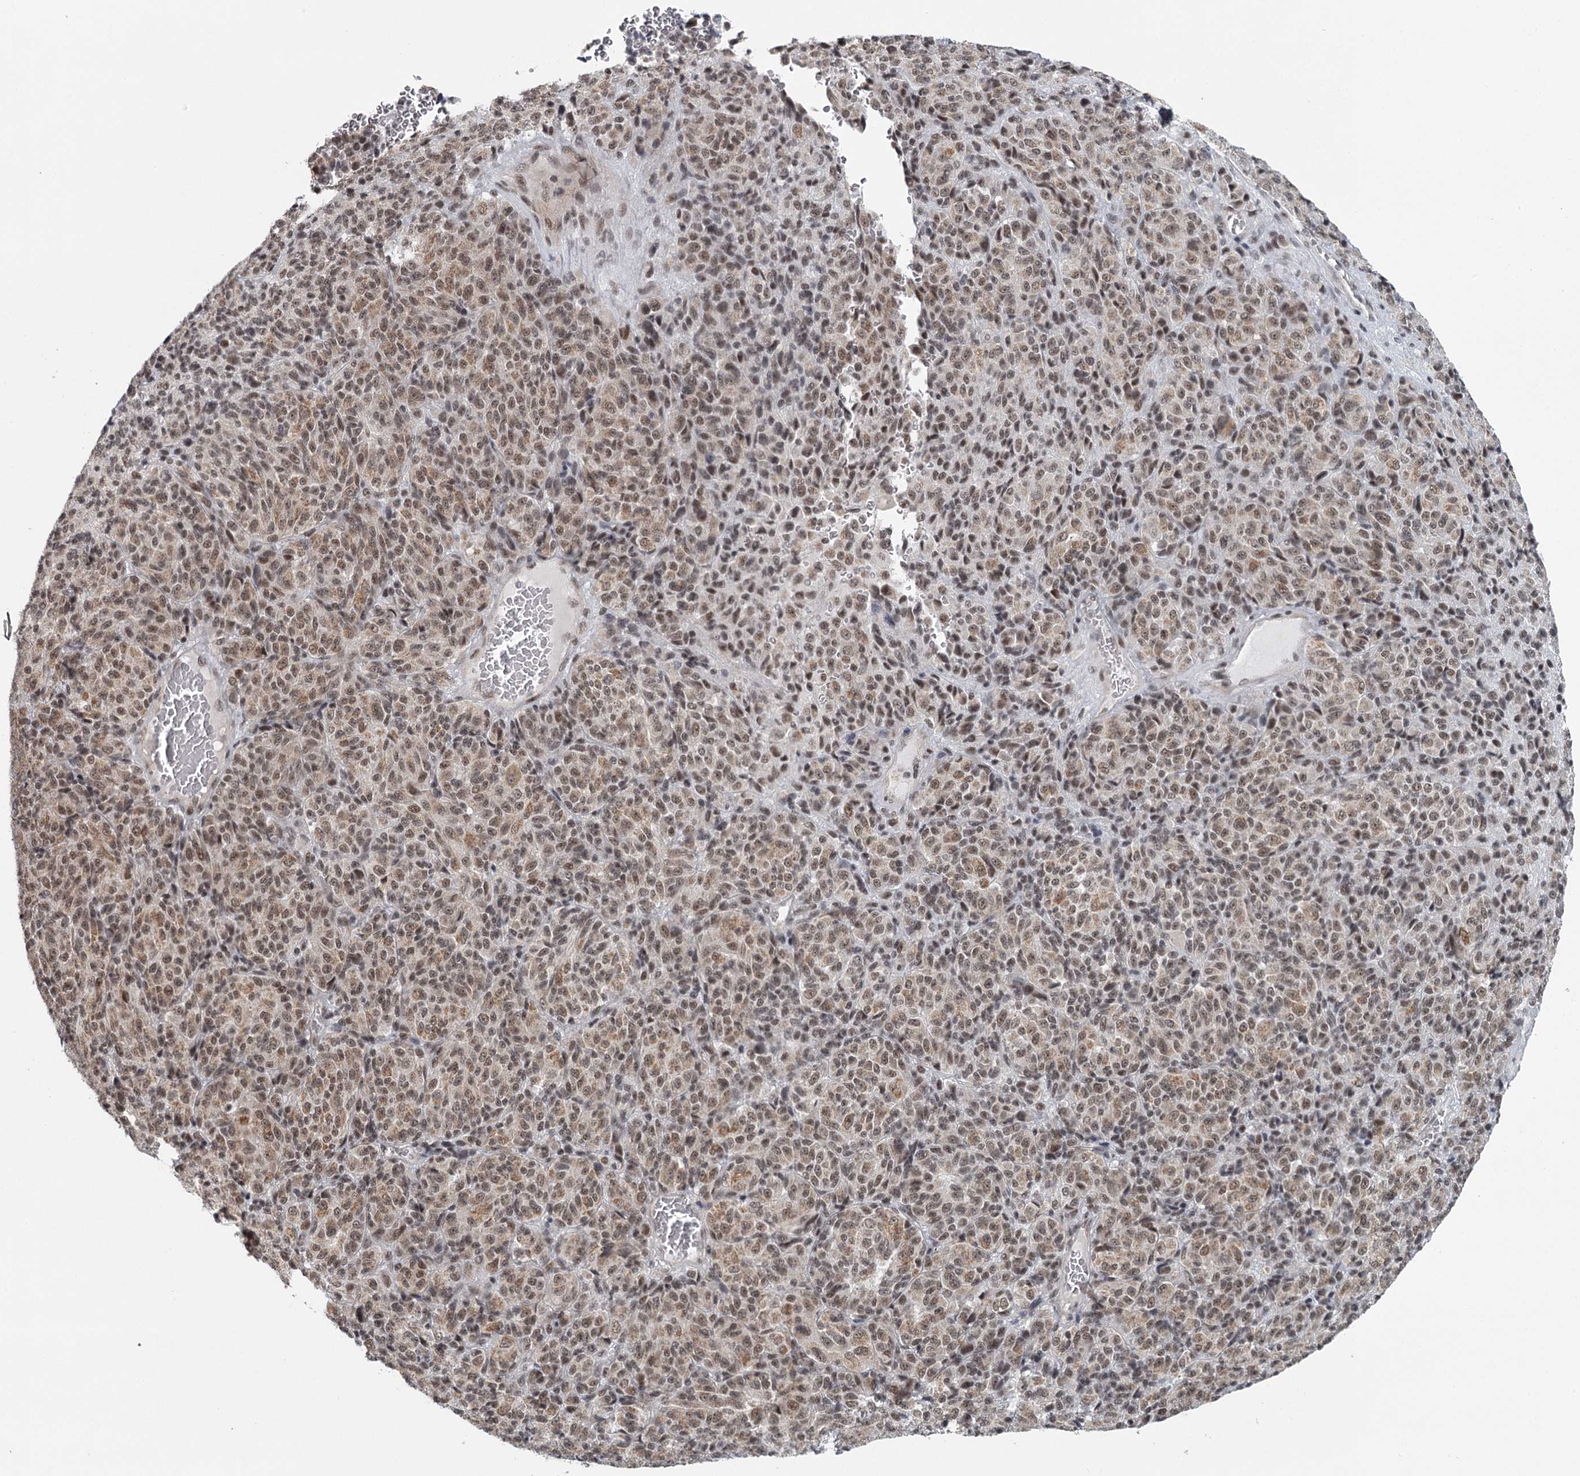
{"staining": {"intensity": "moderate", "quantity": ">75%", "location": "nuclear"}, "tissue": "melanoma", "cell_type": "Tumor cells", "image_type": "cancer", "snomed": [{"axis": "morphology", "description": "Malignant melanoma, Metastatic site"}, {"axis": "topography", "description": "Brain"}], "caption": "Human malignant melanoma (metastatic site) stained with a protein marker demonstrates moderate staining in tumor cells.", "gene": "FAM13C", "patient": {"sex": "female", "age": 56}}